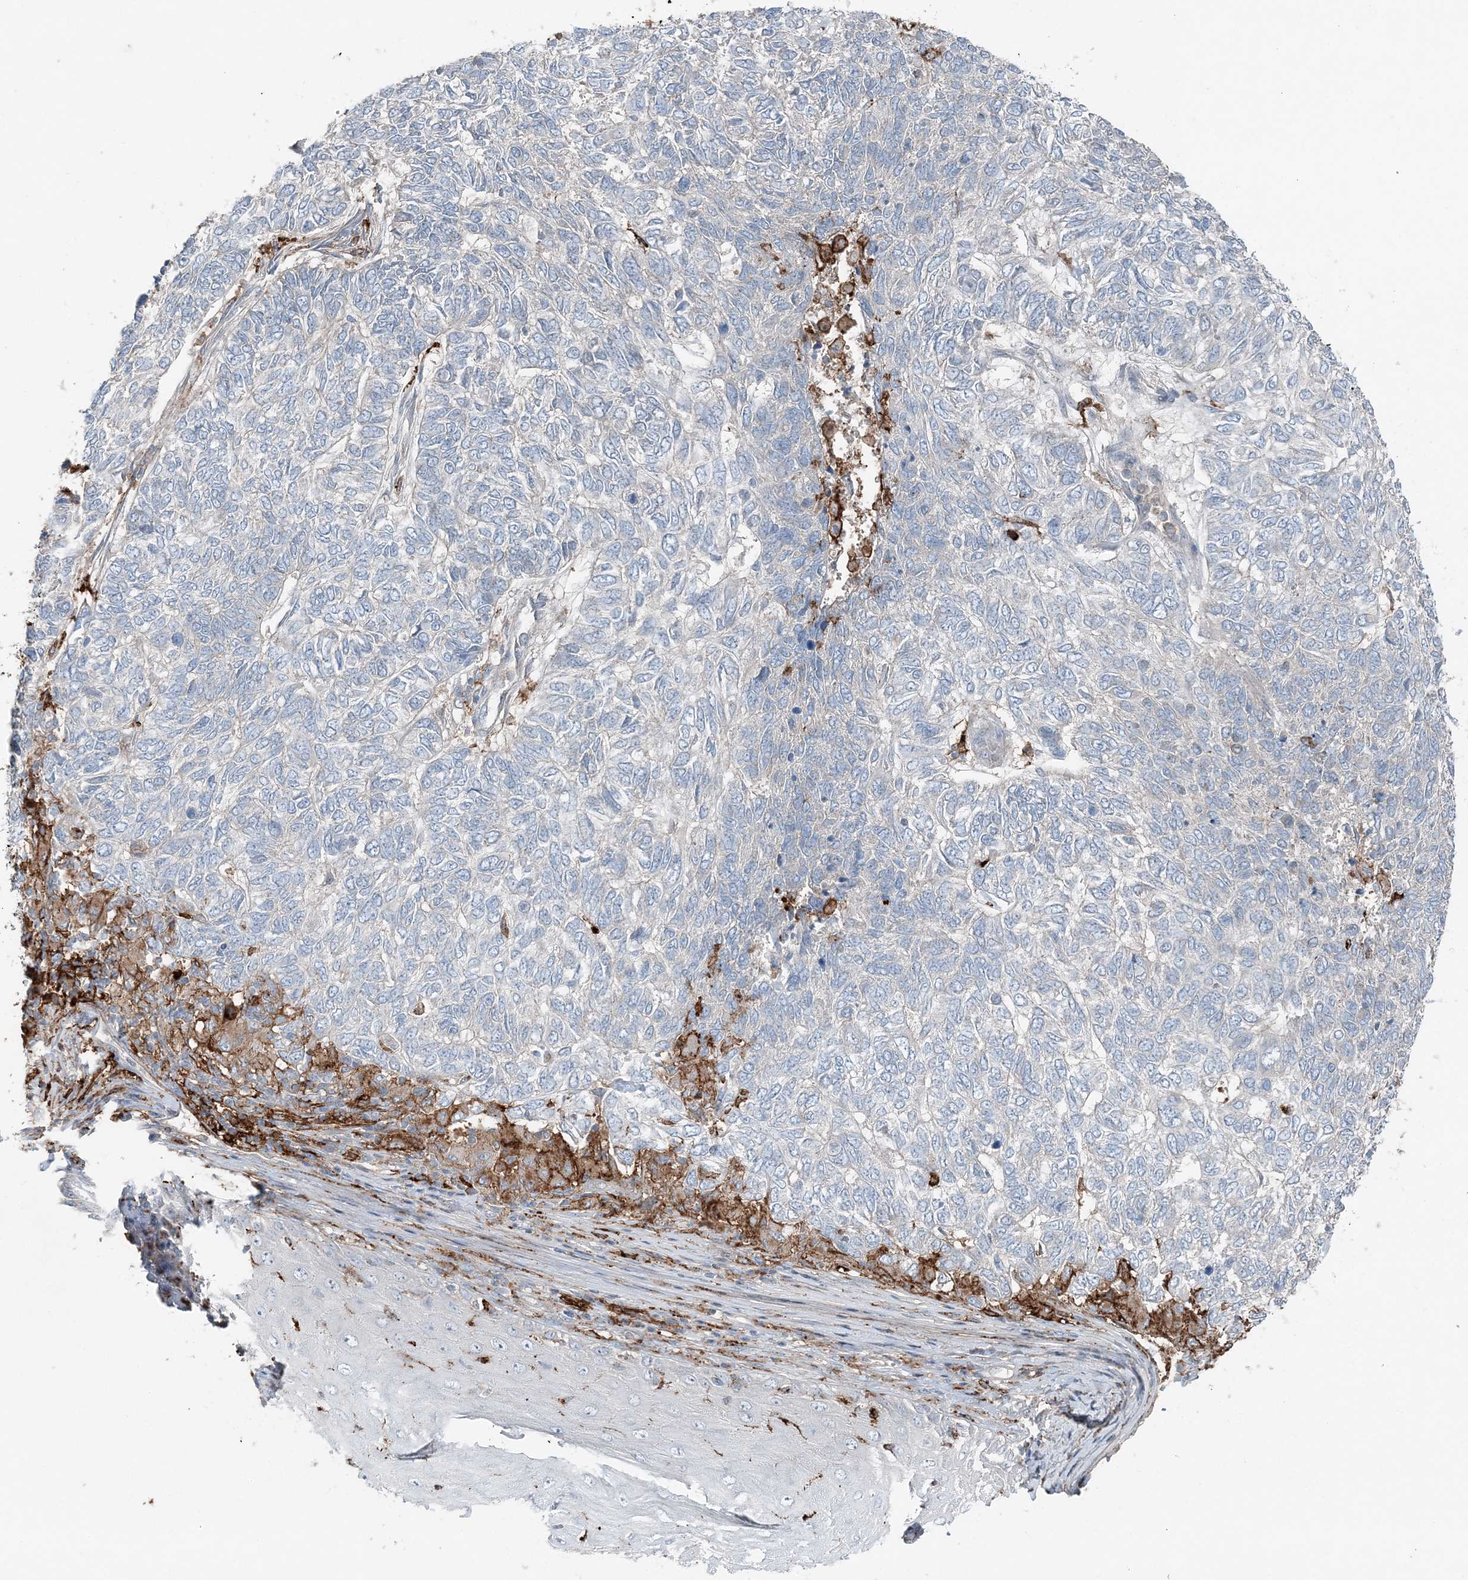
{"staining": {"intensity": "negative", "quantity": "none", "location": "none"}, "tissue": "skin cancer", "cell_type": "Tumor cells", "image_type": "cancer", "snomed": [{"axis": "morphology", "description": "Basal cell carcinoma"}, {"axis": "topography", "description": "Skin"}], "caption": "Immunohistochemistry (IHC) image of human basal cell carcinoma (skin) stained for a protein (brown), which exhibits no staining in tumor cells.", "gene": "KY", "patient": {"sex": "female", "age": 65}}